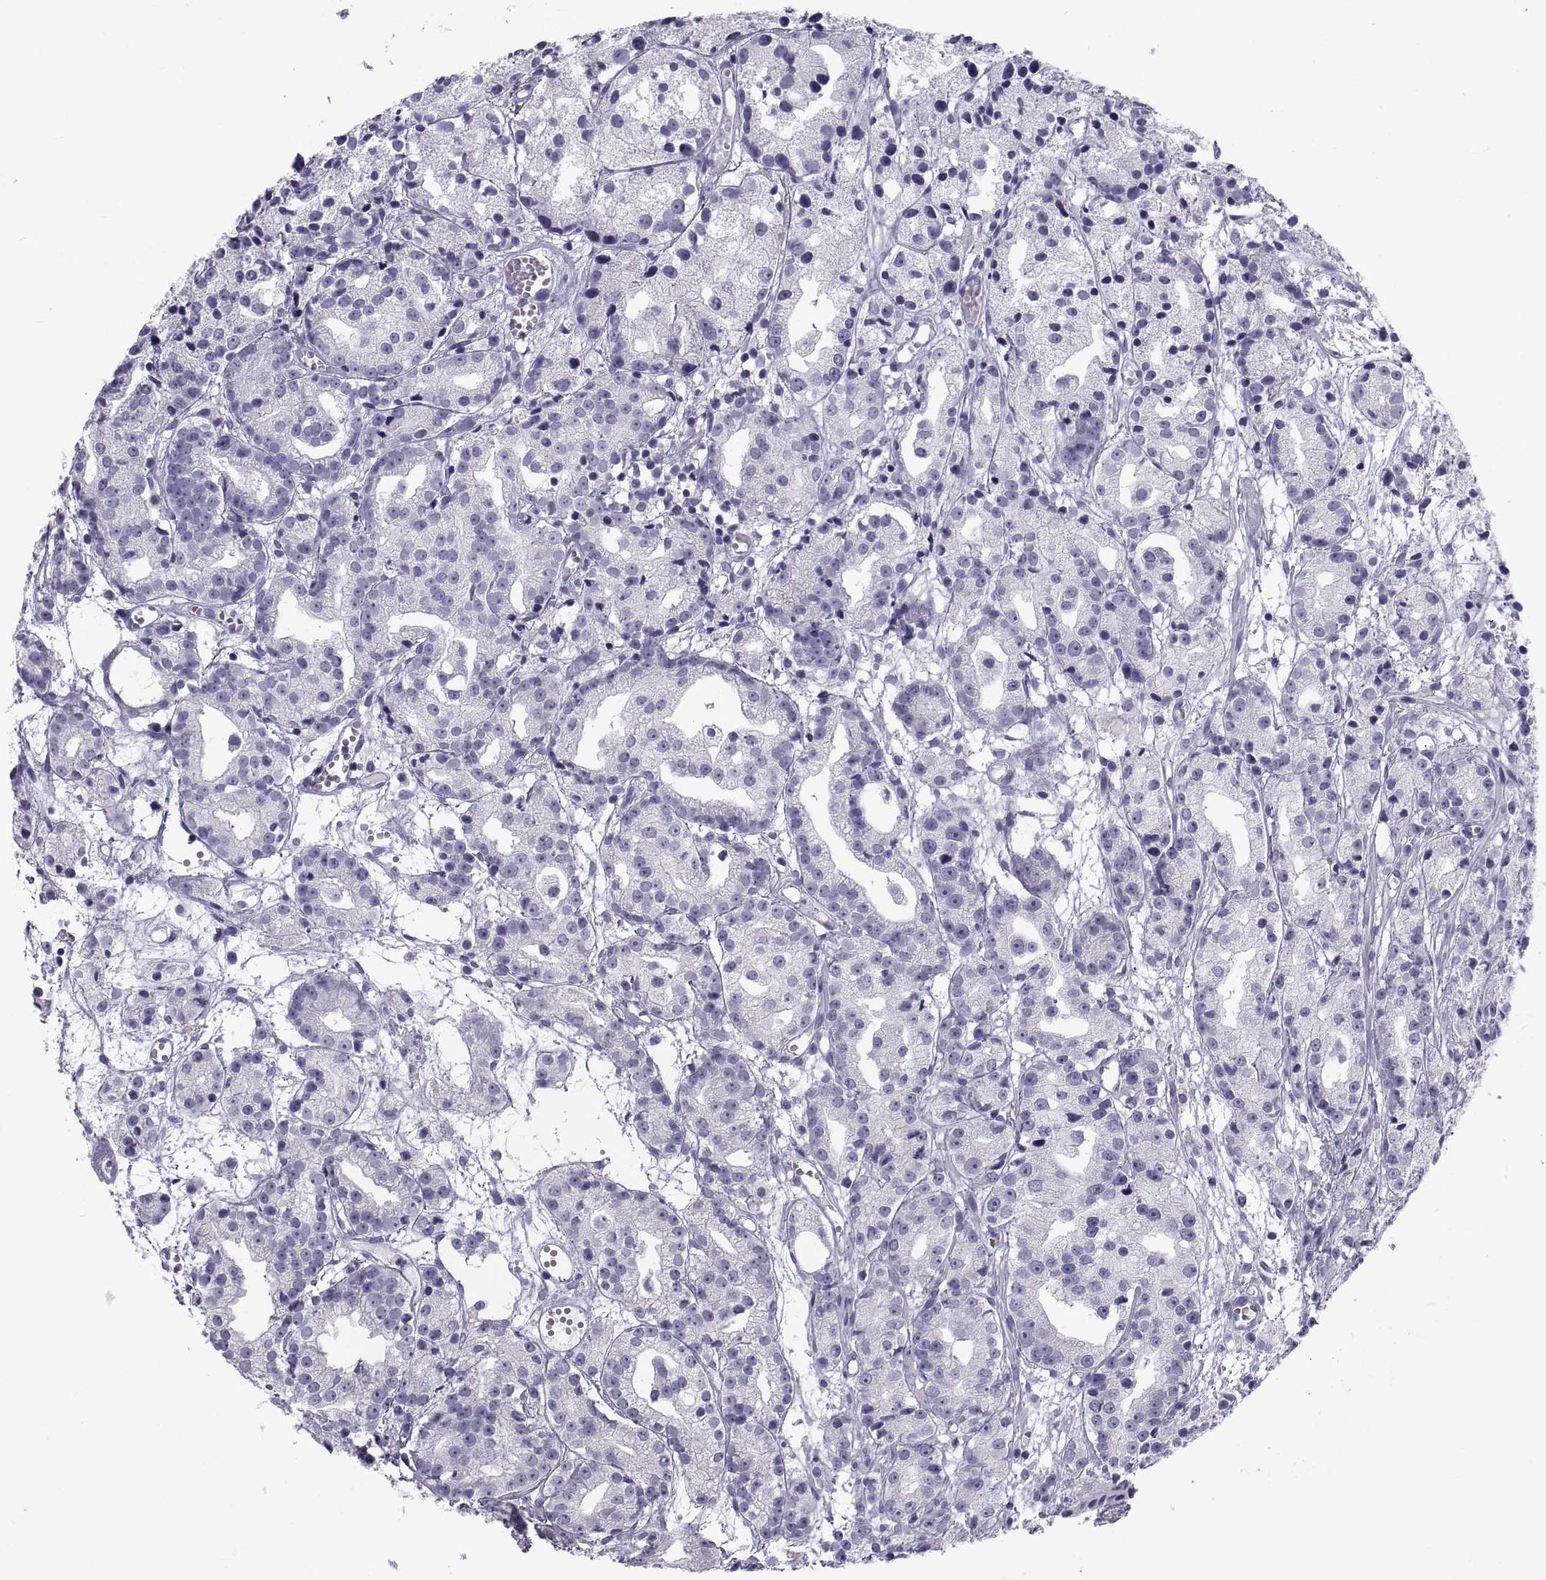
{"staining": {"intensity": "negative", "quantity": "none", "location": "none"}, "tissue": "prostate cancer", "cell_type": "Tumor cells", "image_type": "cancer", "snomed": [{"axis": "morphology", "description": "Adenocarcinoma, Medium grade"}, {"axis": "topography", "description": "Prostate"}], "caption": "A high-resolution micrograph shows IHC staining of prostate cancer, which exhibits no significant expression in tumor cells.", "gene": "NPTX2", "patient": {"sex": "male", "age": 74}}